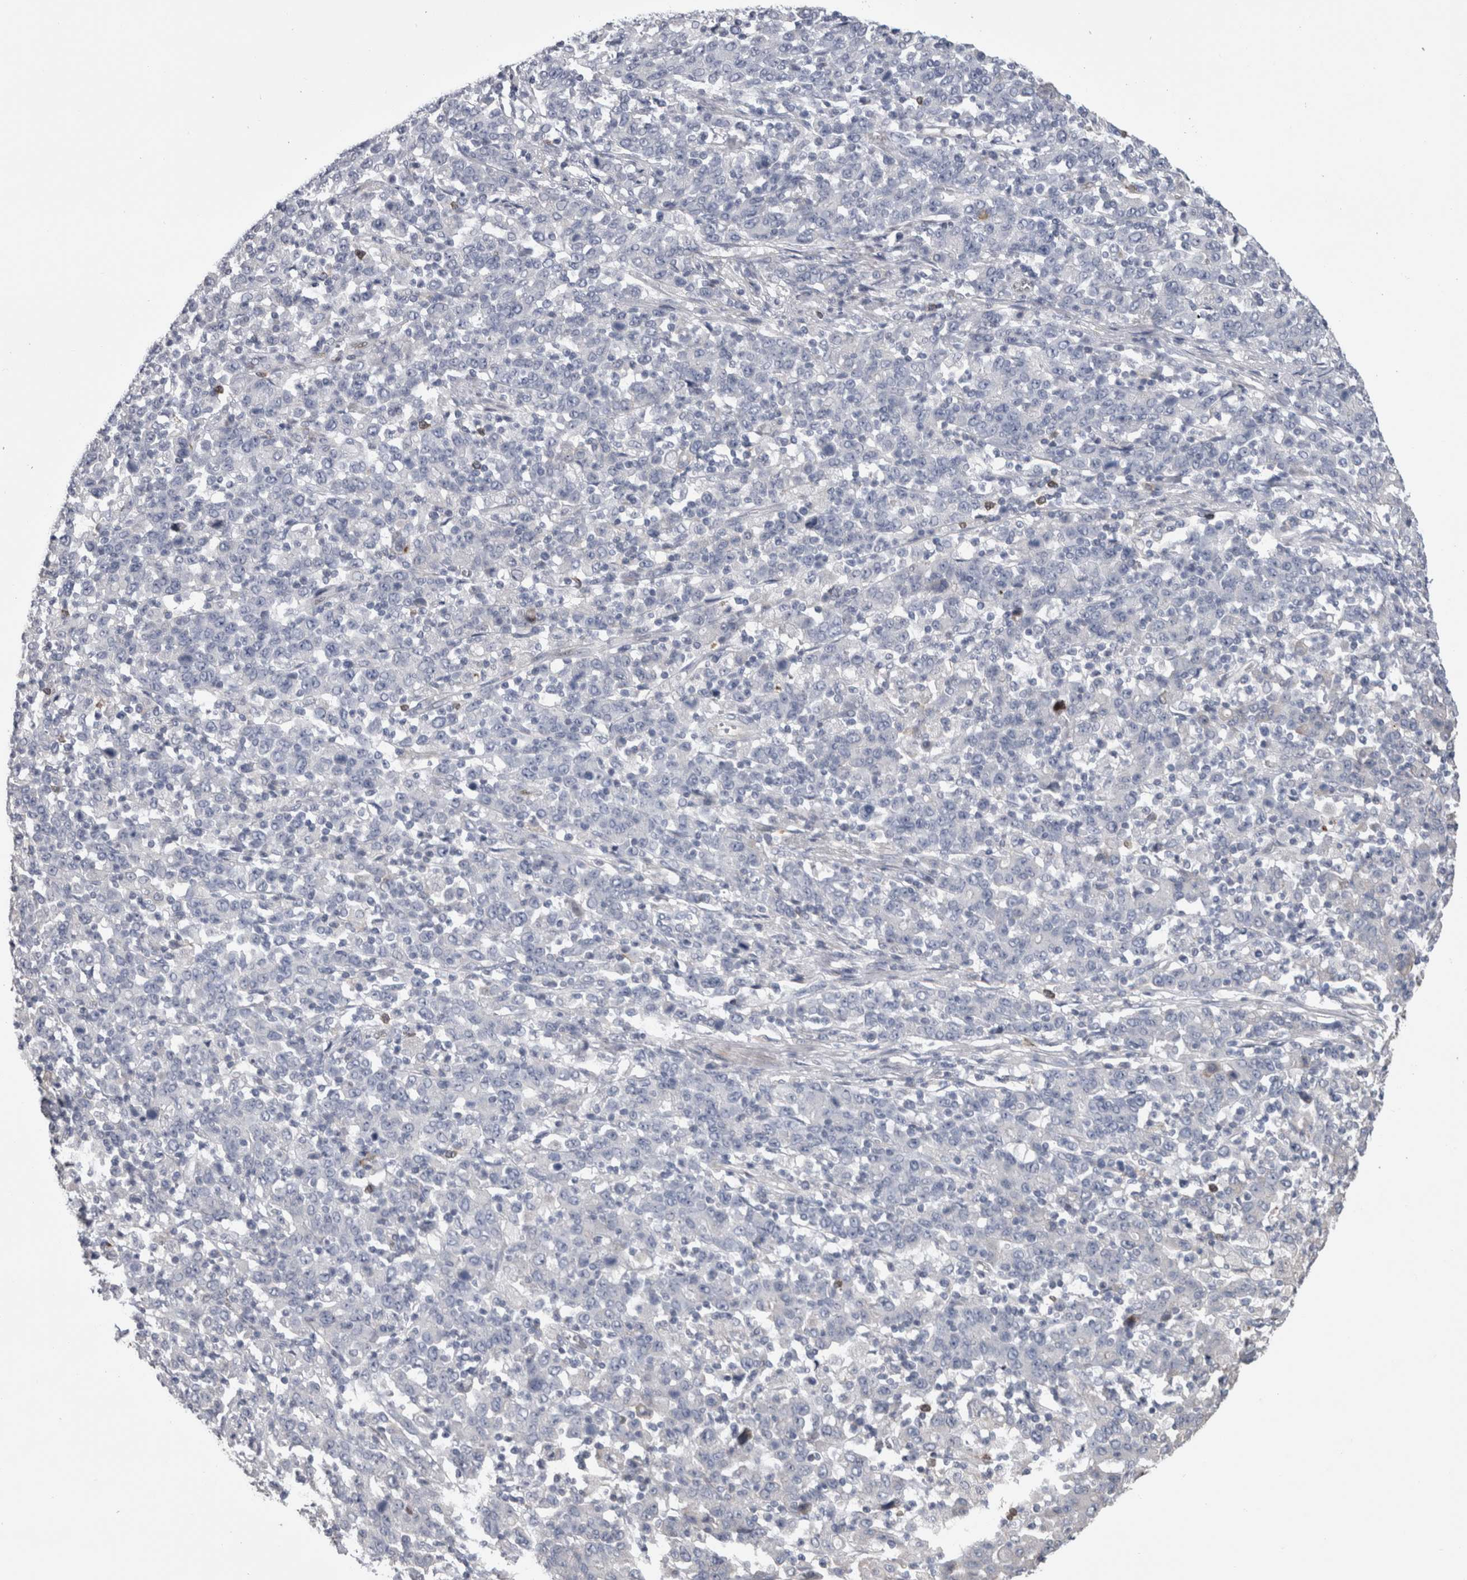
{"staining": {"intensity": "negative", "quantity": "none", "location": "none"}, "tissue": "stomach cancer", "cell_type": "Tumor cells", "image_type": "cancer", "snomed": [{"axis": "morphology", "description": "Adenocarcinoma, NOS"}, {"axis": "topography", "description": "Stomach, upper"}], "caption": "Human stomach adenocarcinoma stained for a protein using IHC demonstrates no expression in tumor cells.", "gene": "IL33", "patient": {"sex": "male", "age": 69}}